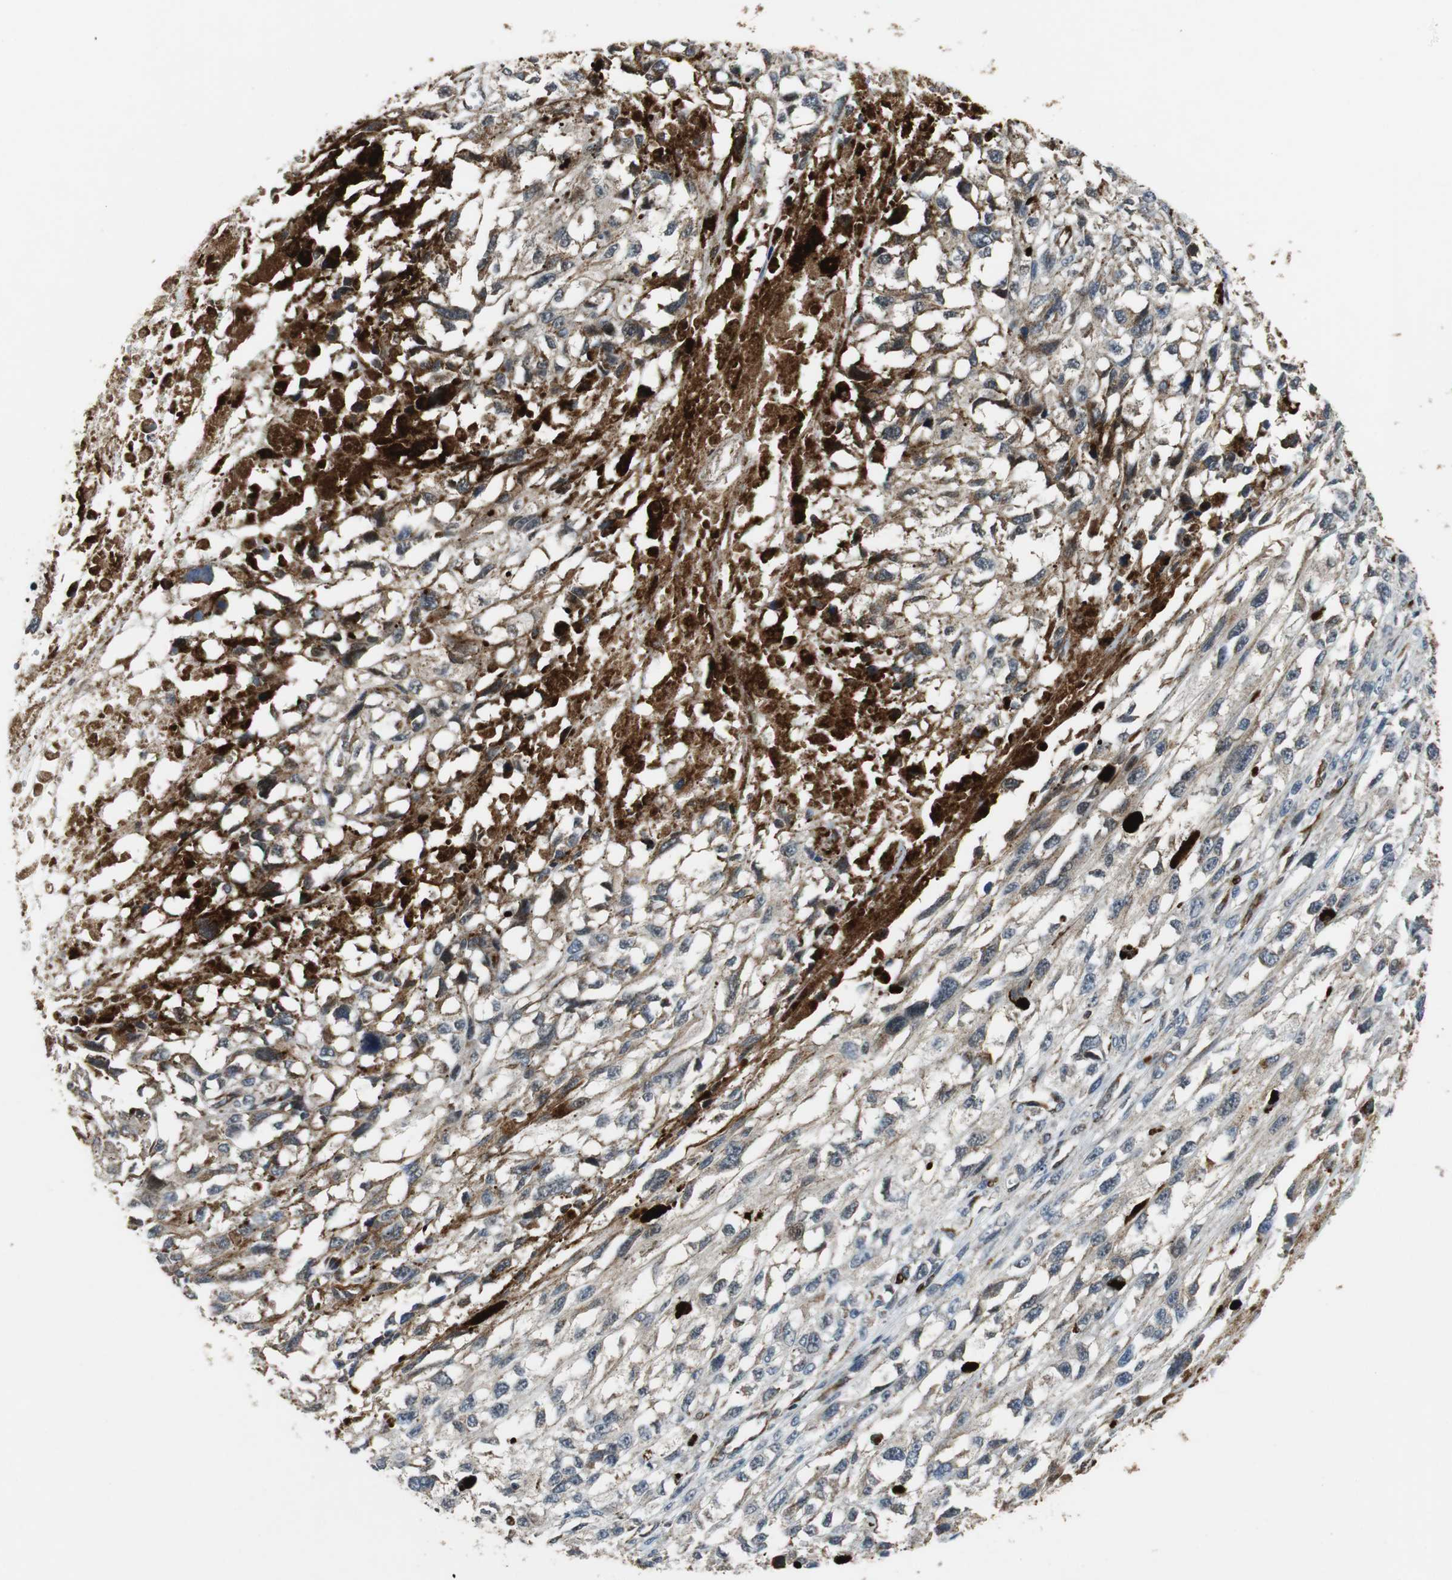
{"staining": {"intensity": "negative", "quantity": "none", "location": "none"}, "tissue": "melanoma", "cell_type": "Tumor cells", "image_type": "cancer", "snomed": [{"axis": "morphology", "description": "Malignant melanoma, Metastatic site"}, {"axis": "topography", "description": "Lymph node"}], "caption": "Immunohistochemical staining of human melanoma shows no significant positivity in tumor cells.", "gene": "TUBA4A", "patient": {"sex": "male", "age": 59}}